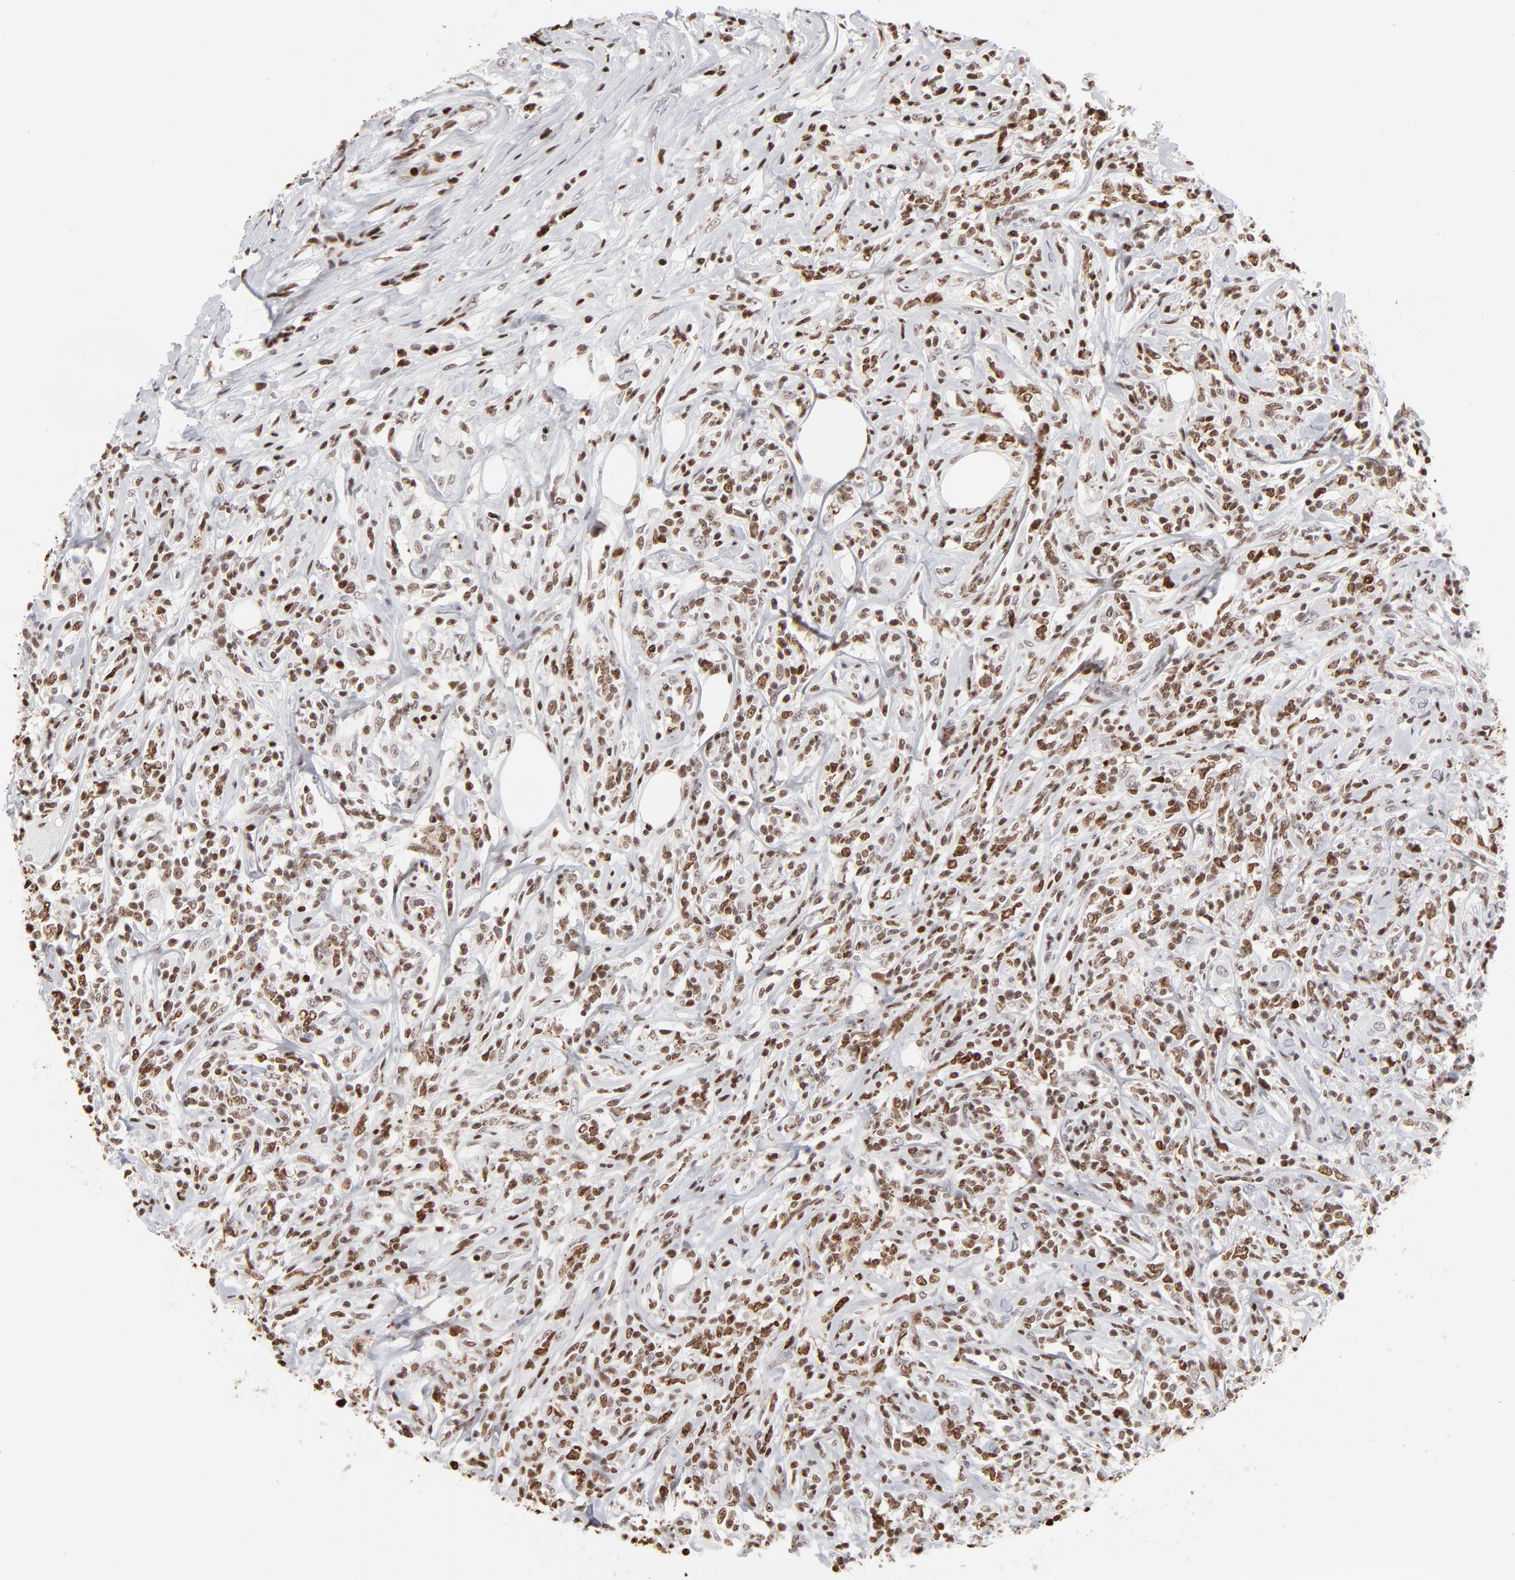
{"staining": {"intensity": "strong", "quantity": ">75%", "location": "nuclear"}, "tissue": "lymphoma", "cell_type": "Tumor cells", "image_type": "cancer", "snomed": [{"axis": "morphology", "description": "Malignant lymphoma, non-Hodgkin's type, High grade"}, {"axis": "topography", "description": "Lymph node"}], "caption": "Malignant lymphoma, non-Hodgkin's type (high-grade) tissue reveals strong nuclear staining in approximately >75% of tumor cells (DAB IHC, brown staining for protein, blue staining for nuclei).", "gene": "PARP1", "patient": {"sex": "female", "age": 84}}